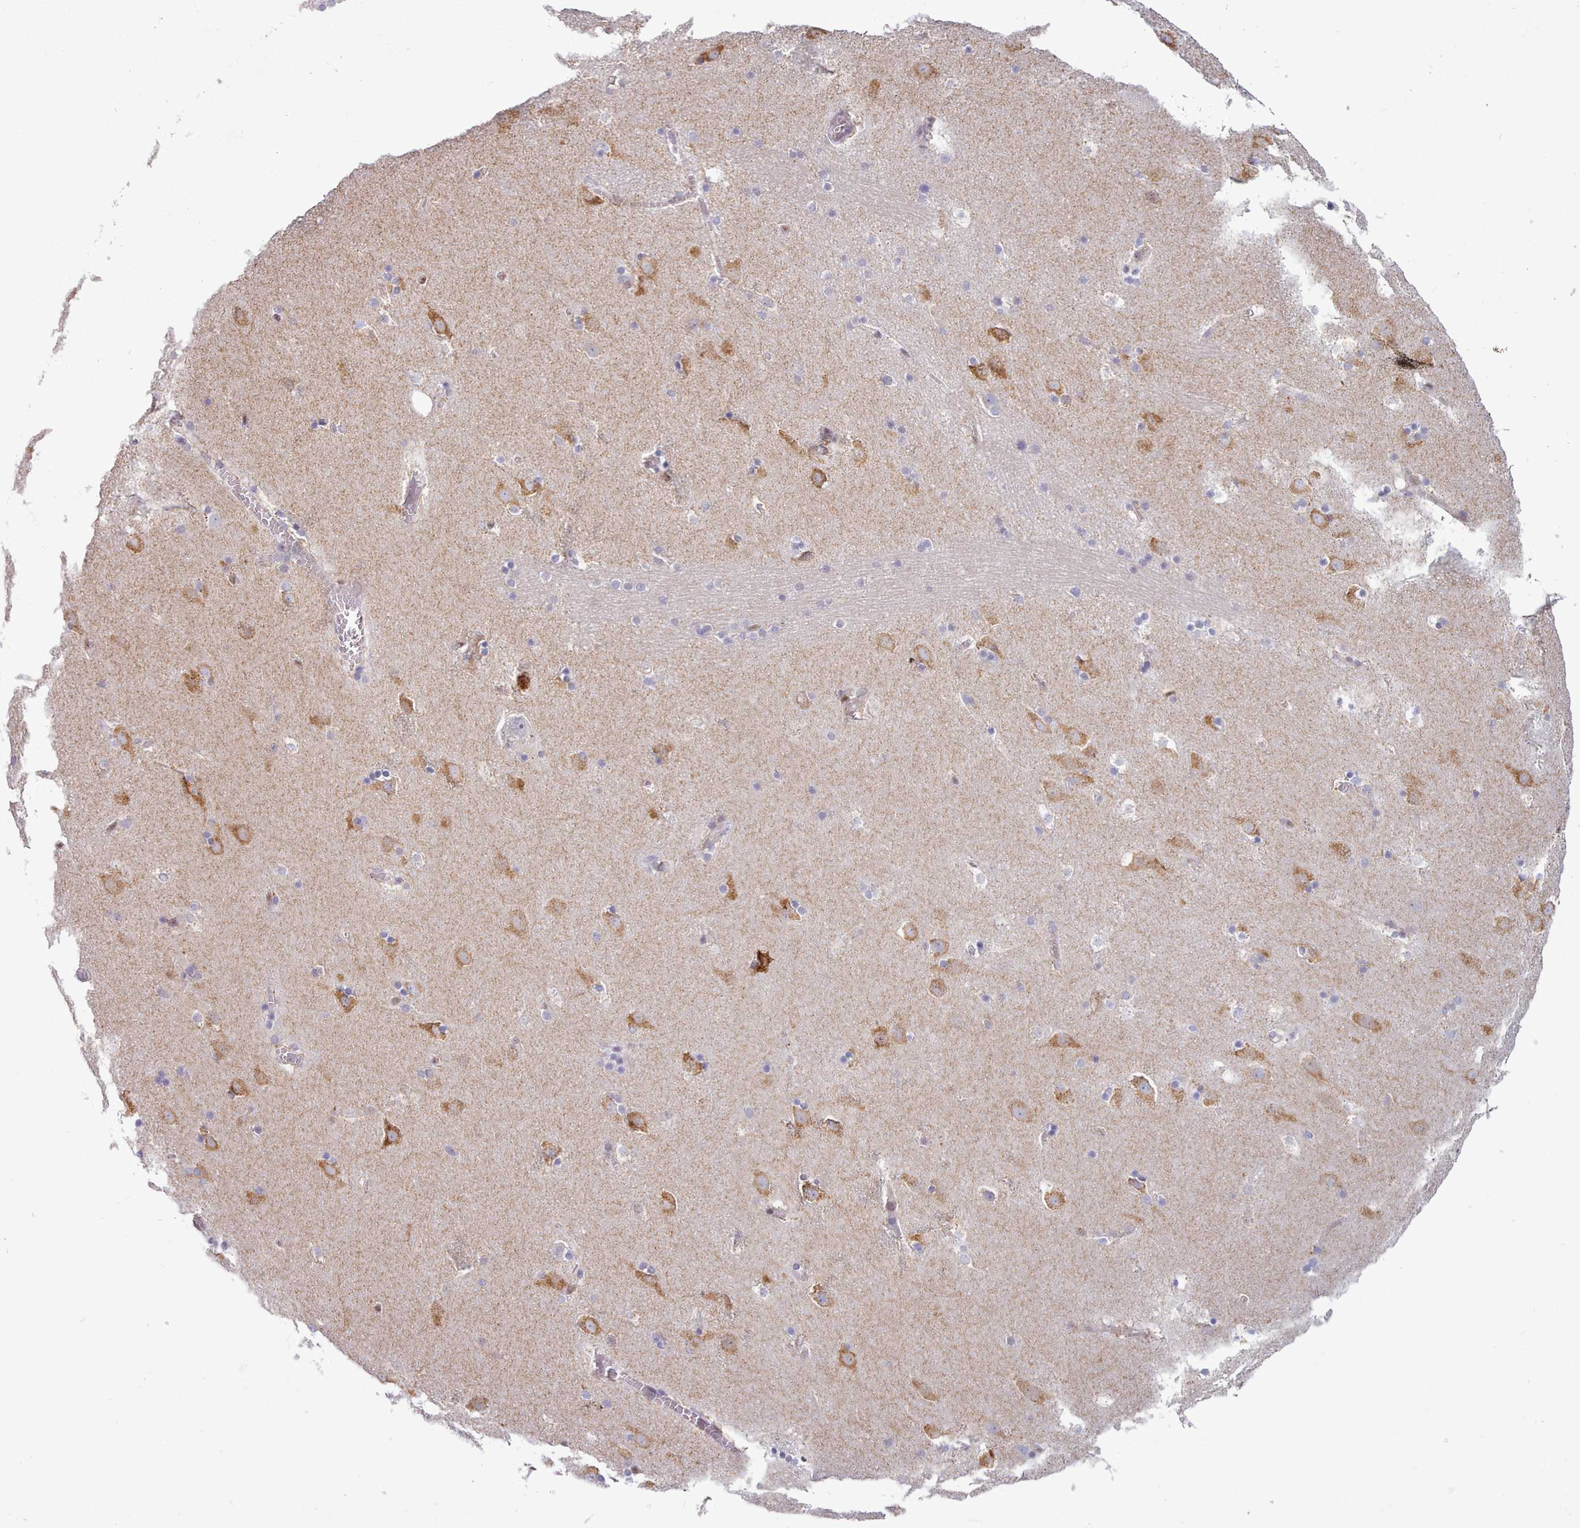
{"staining": {"intensity": "negative", "quantity": "none", "location": "none"}, "tissue": "caudate", "cell_type": "Glial cells", "image_type": "normal", "snomed": [{"axis": "morphology", "description": "Normal tissue, NOS"}, {"axis": "topography", "description": "Lateral ventricle wall"}], "caption": "Immunohistochemistry (IHC) image of benign caudate: caudate stained with DAB (3,3'-diaminobenzidine) displays no significant protein positivity in glial cells.", "gene": "TMEM253", "patient": {"sex": "male", "age": 45}}